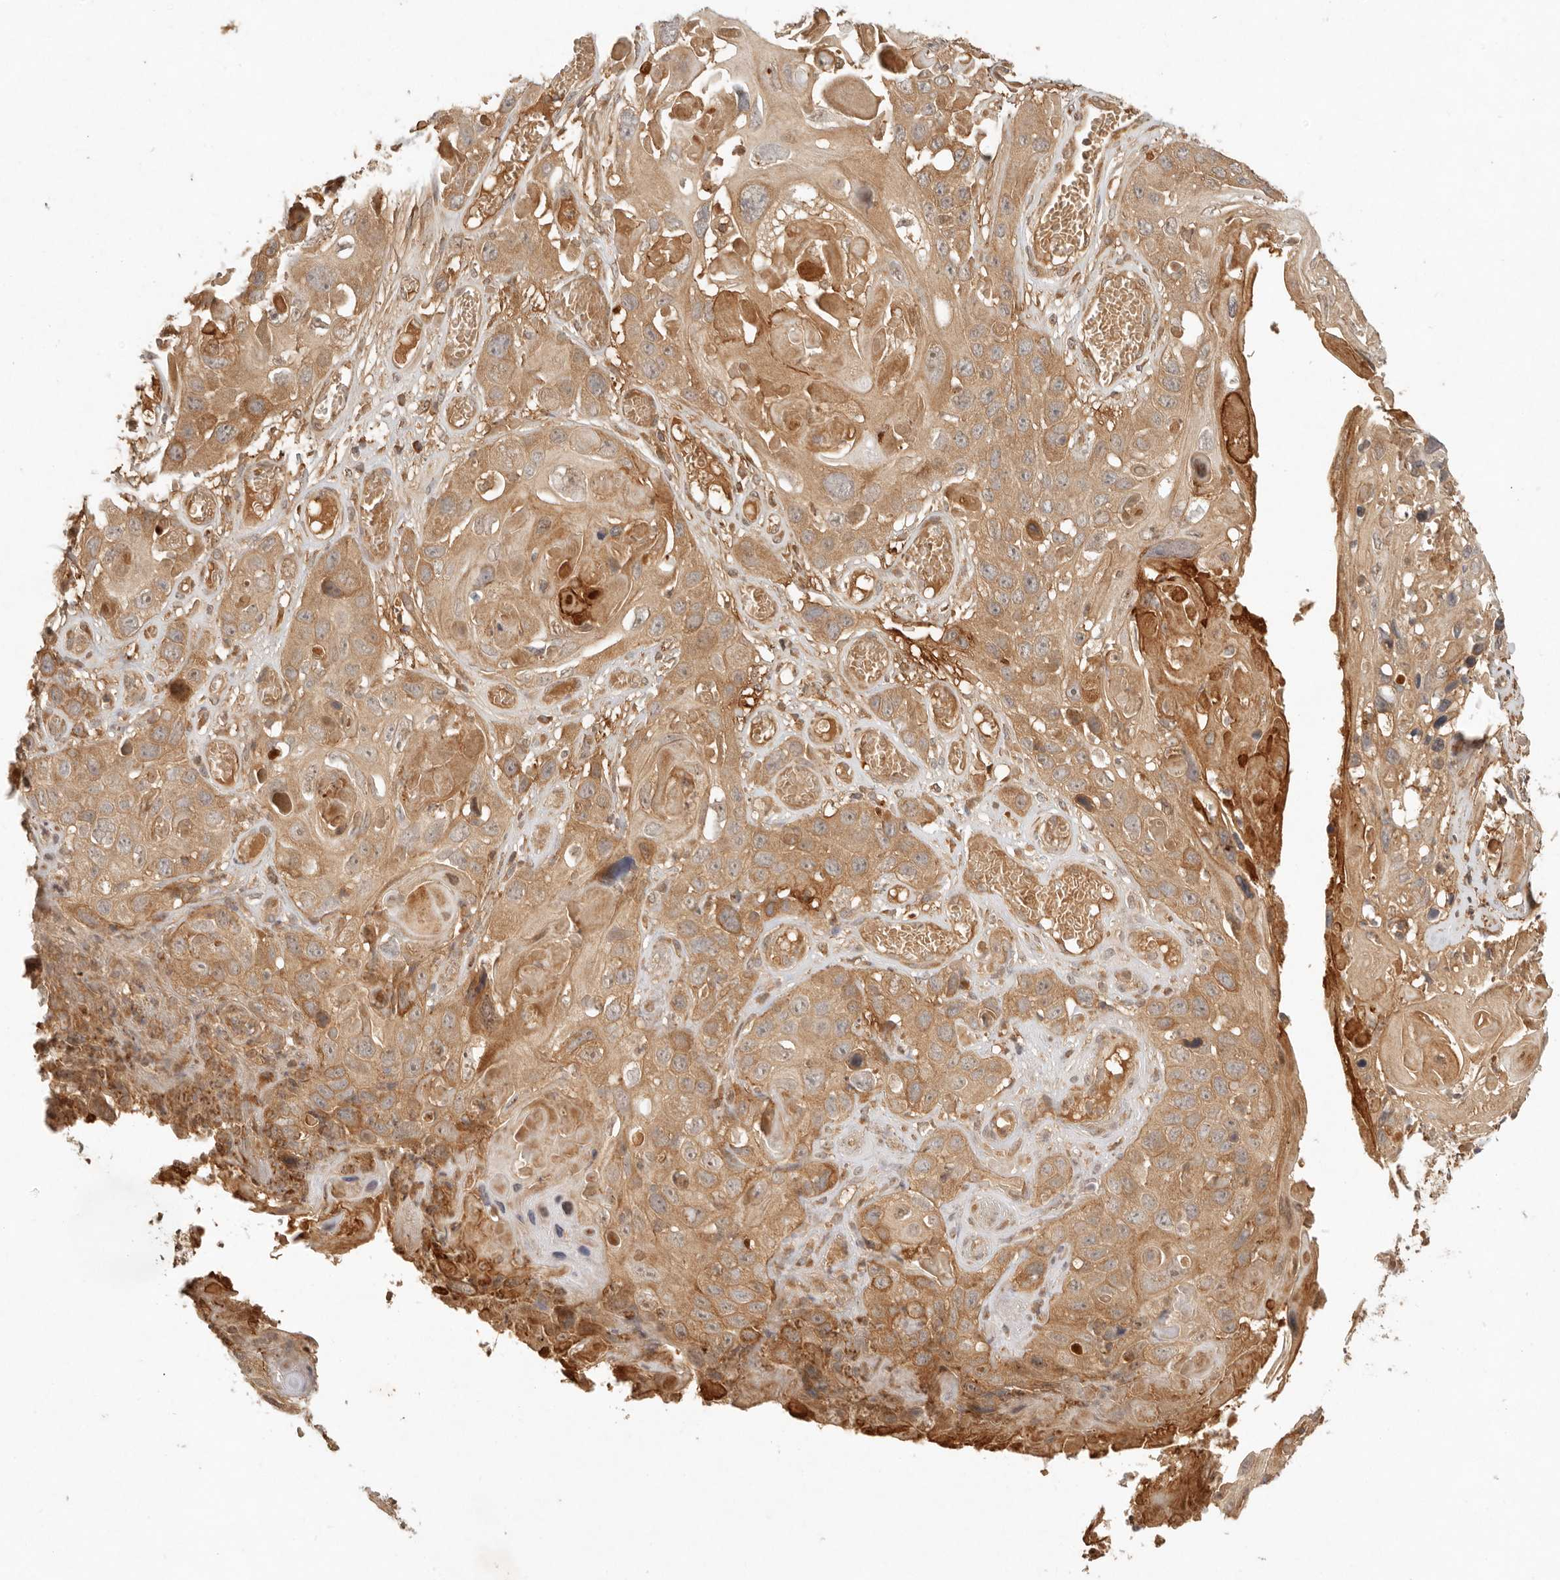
{"staining": {"intensity": "moderate", "quantity": ">75%", "location": "cytoplasmic/membranous"}, "tissue": "skin cancer", "cell_type": "Tumor cells", "image_type": "cancer", "snomed": [{"axis": "morphology", "description": "Squamous cell carcinoma, NOS"}, {"axis": "topography", "description": "Skin"}], "caption": "Immunohistochemical staining of human squamous cell carcinoma (skin) demonstrates medium levels of moderate cytoplasmic/membranous positivity in approximately >75% of tumor cells.", "gene": "ANKRD61", "patient": {"sex": "male", "age": 55}}